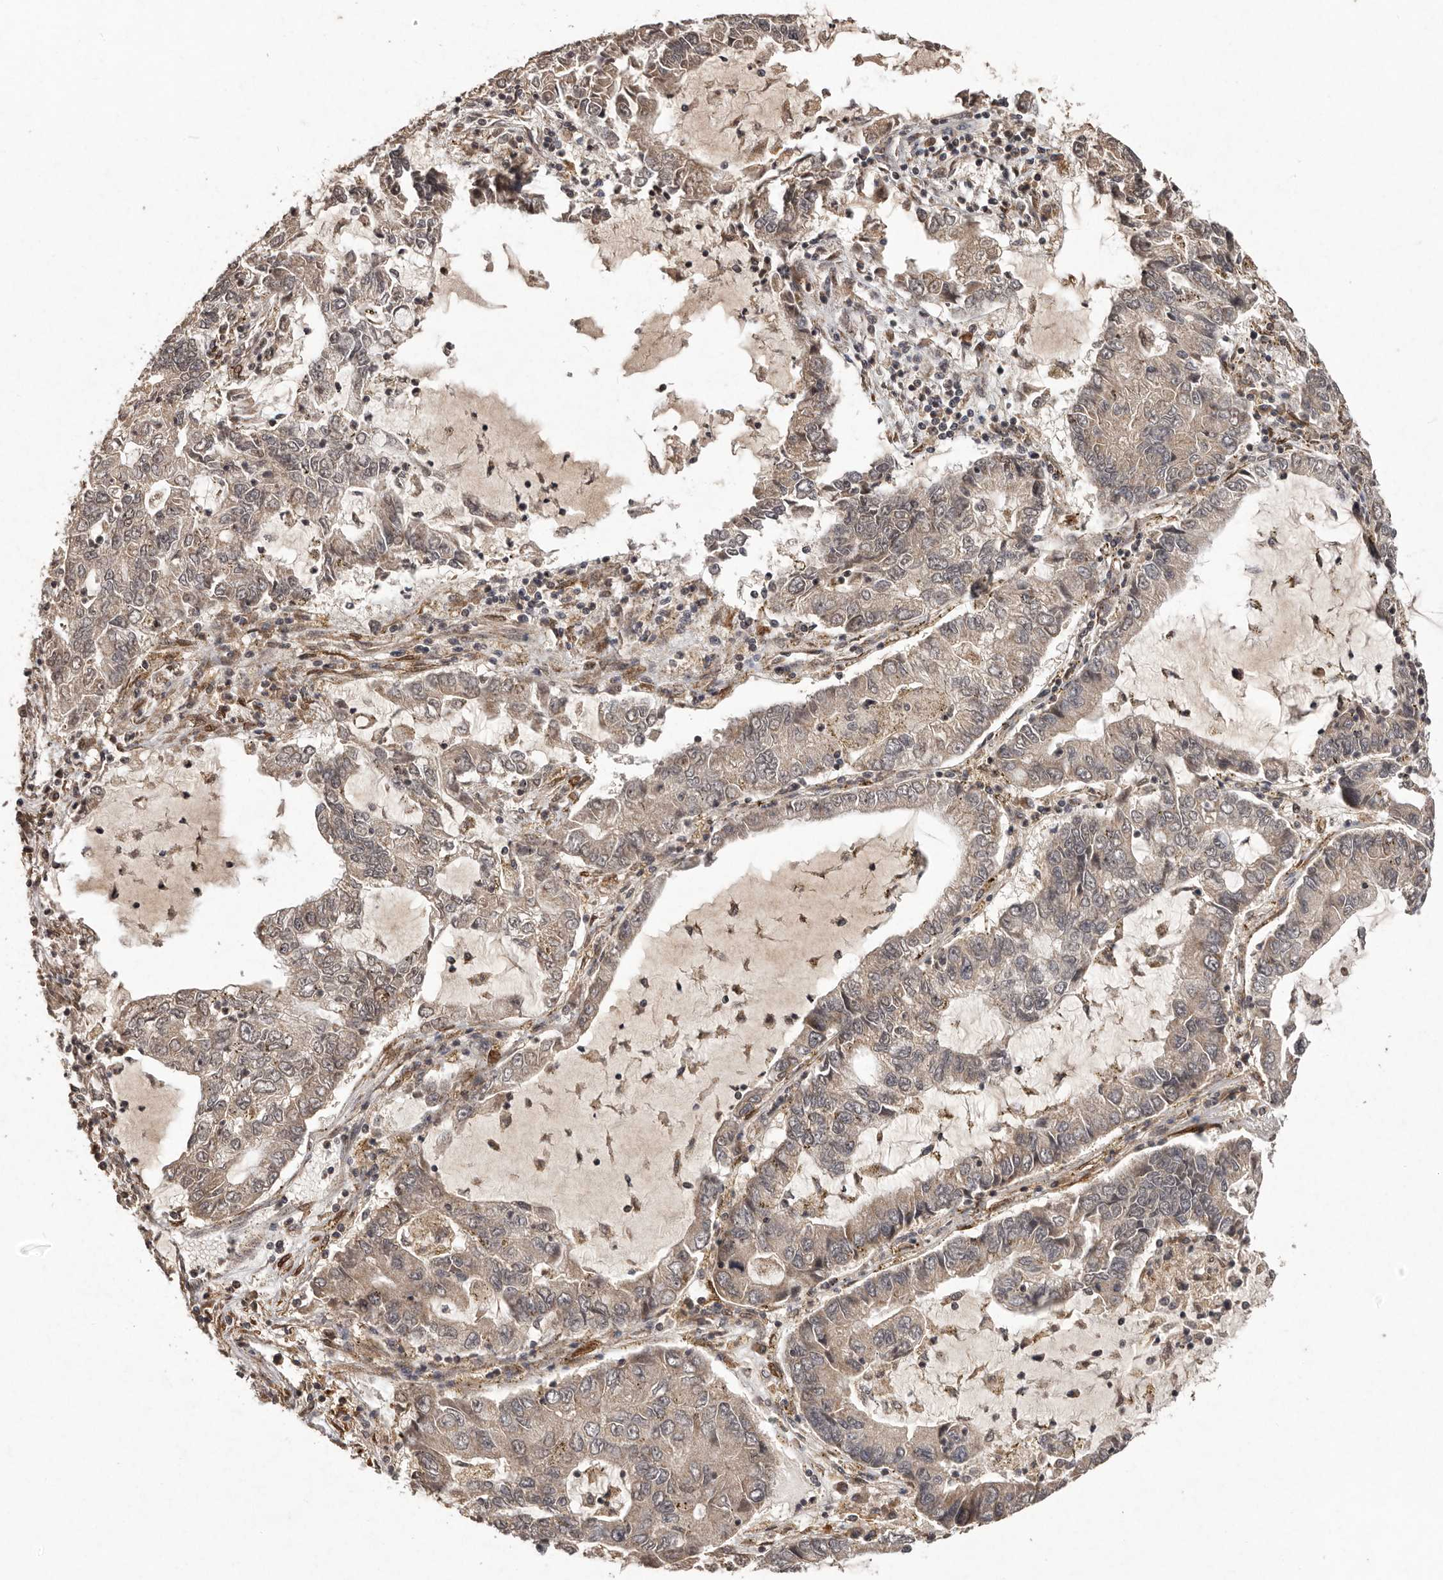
{"staining": {"intensity": "weak", "quantity": "25%-75%", "location": "cytoplasmic/membranous"}, "tissue": "lung cancer", "cell_type": "Tumor cells", "image_type": "cancer", "snomed": [{"axis": "morphology", "description": "Adenocarcinoma, NOS"}, {"axis": "topography", "description": "Lung"}], "caption": "Immunohistochemistry (IHC) of human lung adenocarcinoma displays low levels of weak cytoplasmic/membranous staining in approximately 25%-75% of tumor cells.", "gene": "PLOD2", "patient": {"sex": "female", "age": 51}}